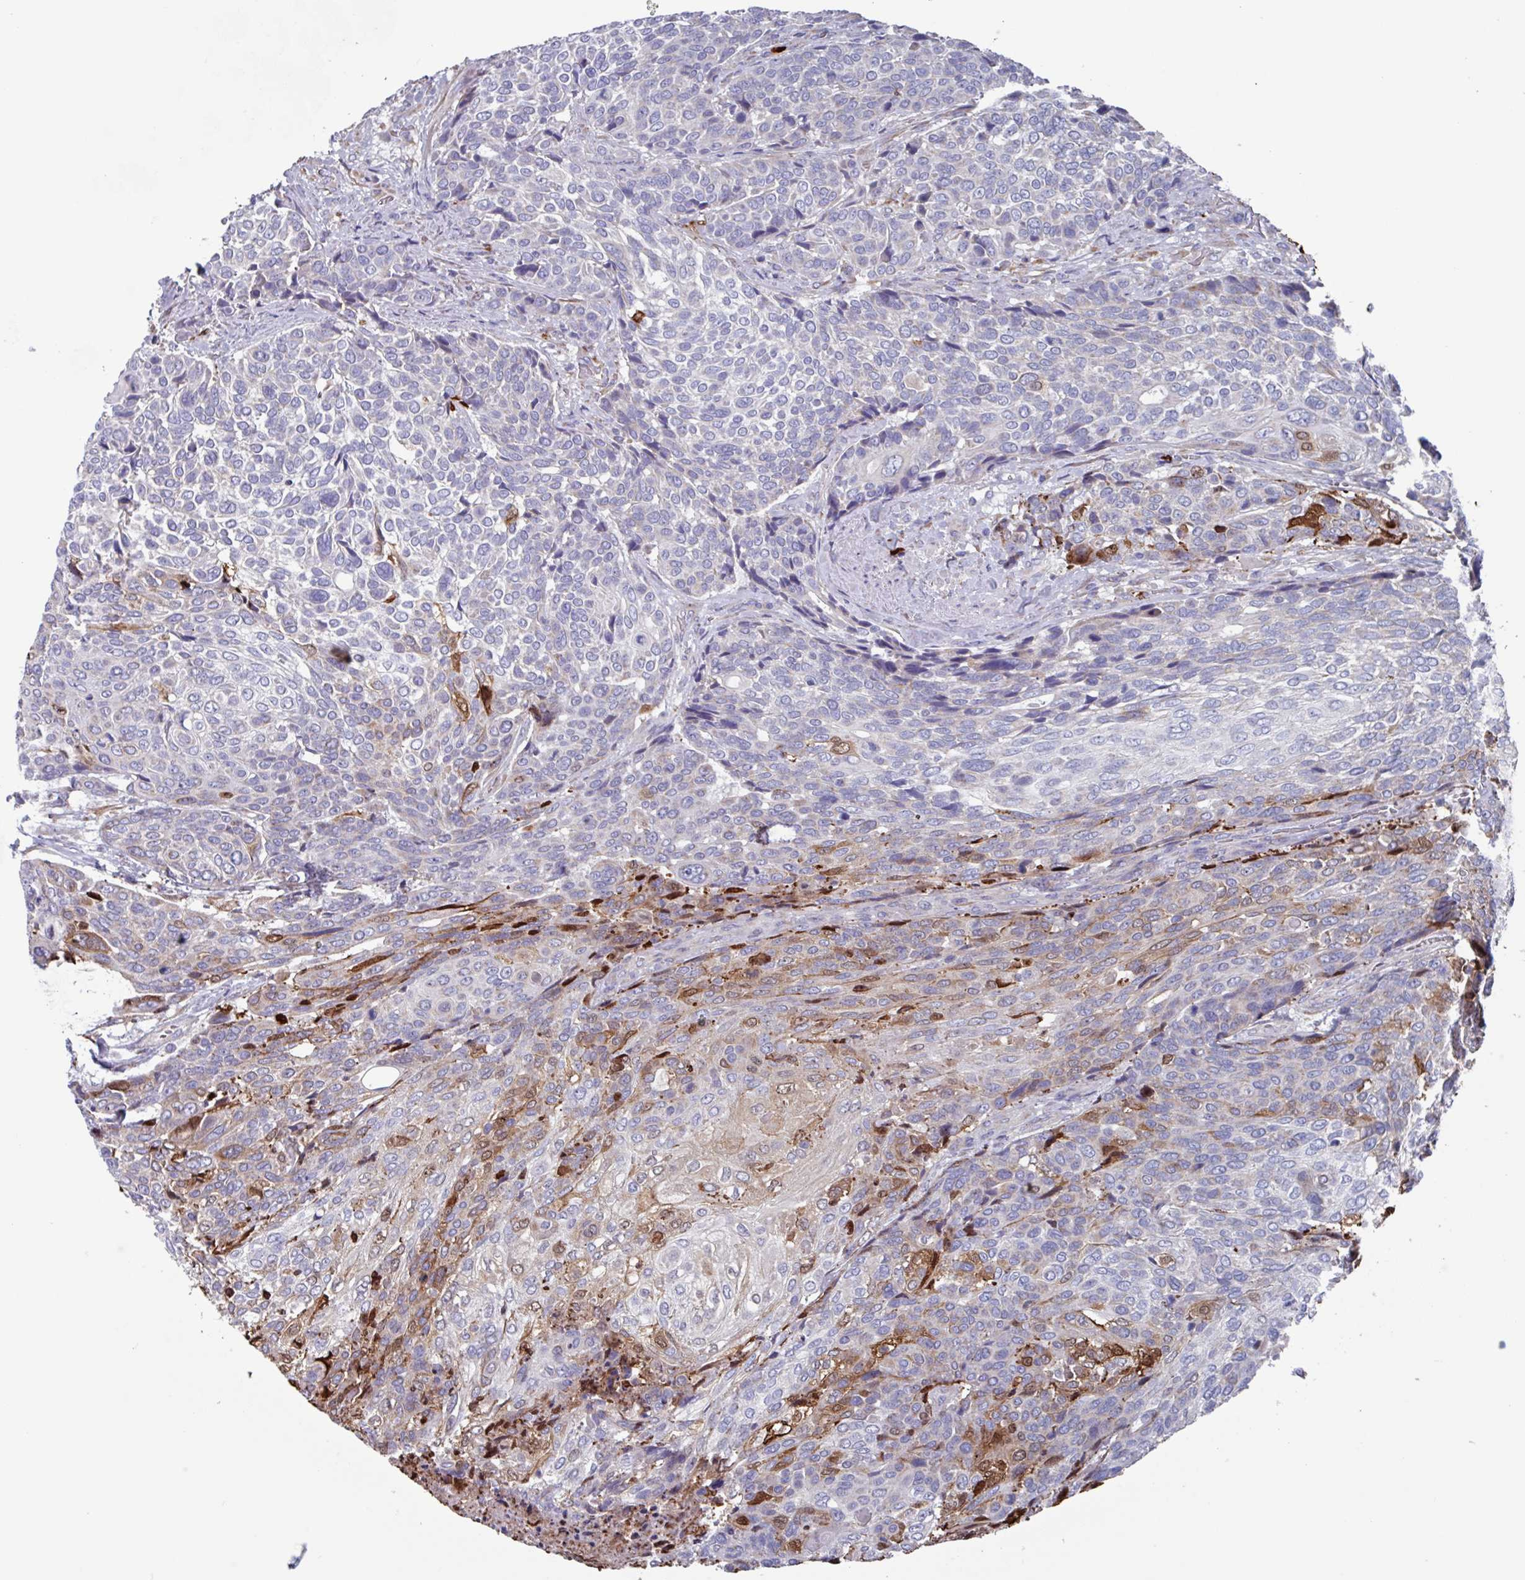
{"staining": {"intensity": "moderate", "quantity": "<25%", "location": "cytoplasmic/membranous"}, "tissue": "urothelial cancer", "cell_type": "Tumor cells", "image_type": "cancer", "snomed": [{"axis": "morphology", "description": "Urothelial carcinoma, High grade"}, {"axis": "topography", "description": "Urinary bladder"}], "caption": "Urothelial carcinoma (high-grade) stained with immunohistochemistry exhibits moderate cytoplasmic/membranous staining in about <25% of tumor cells.", "gene": "UQCC2", "patient": {"sex": "female", "age": 70}}